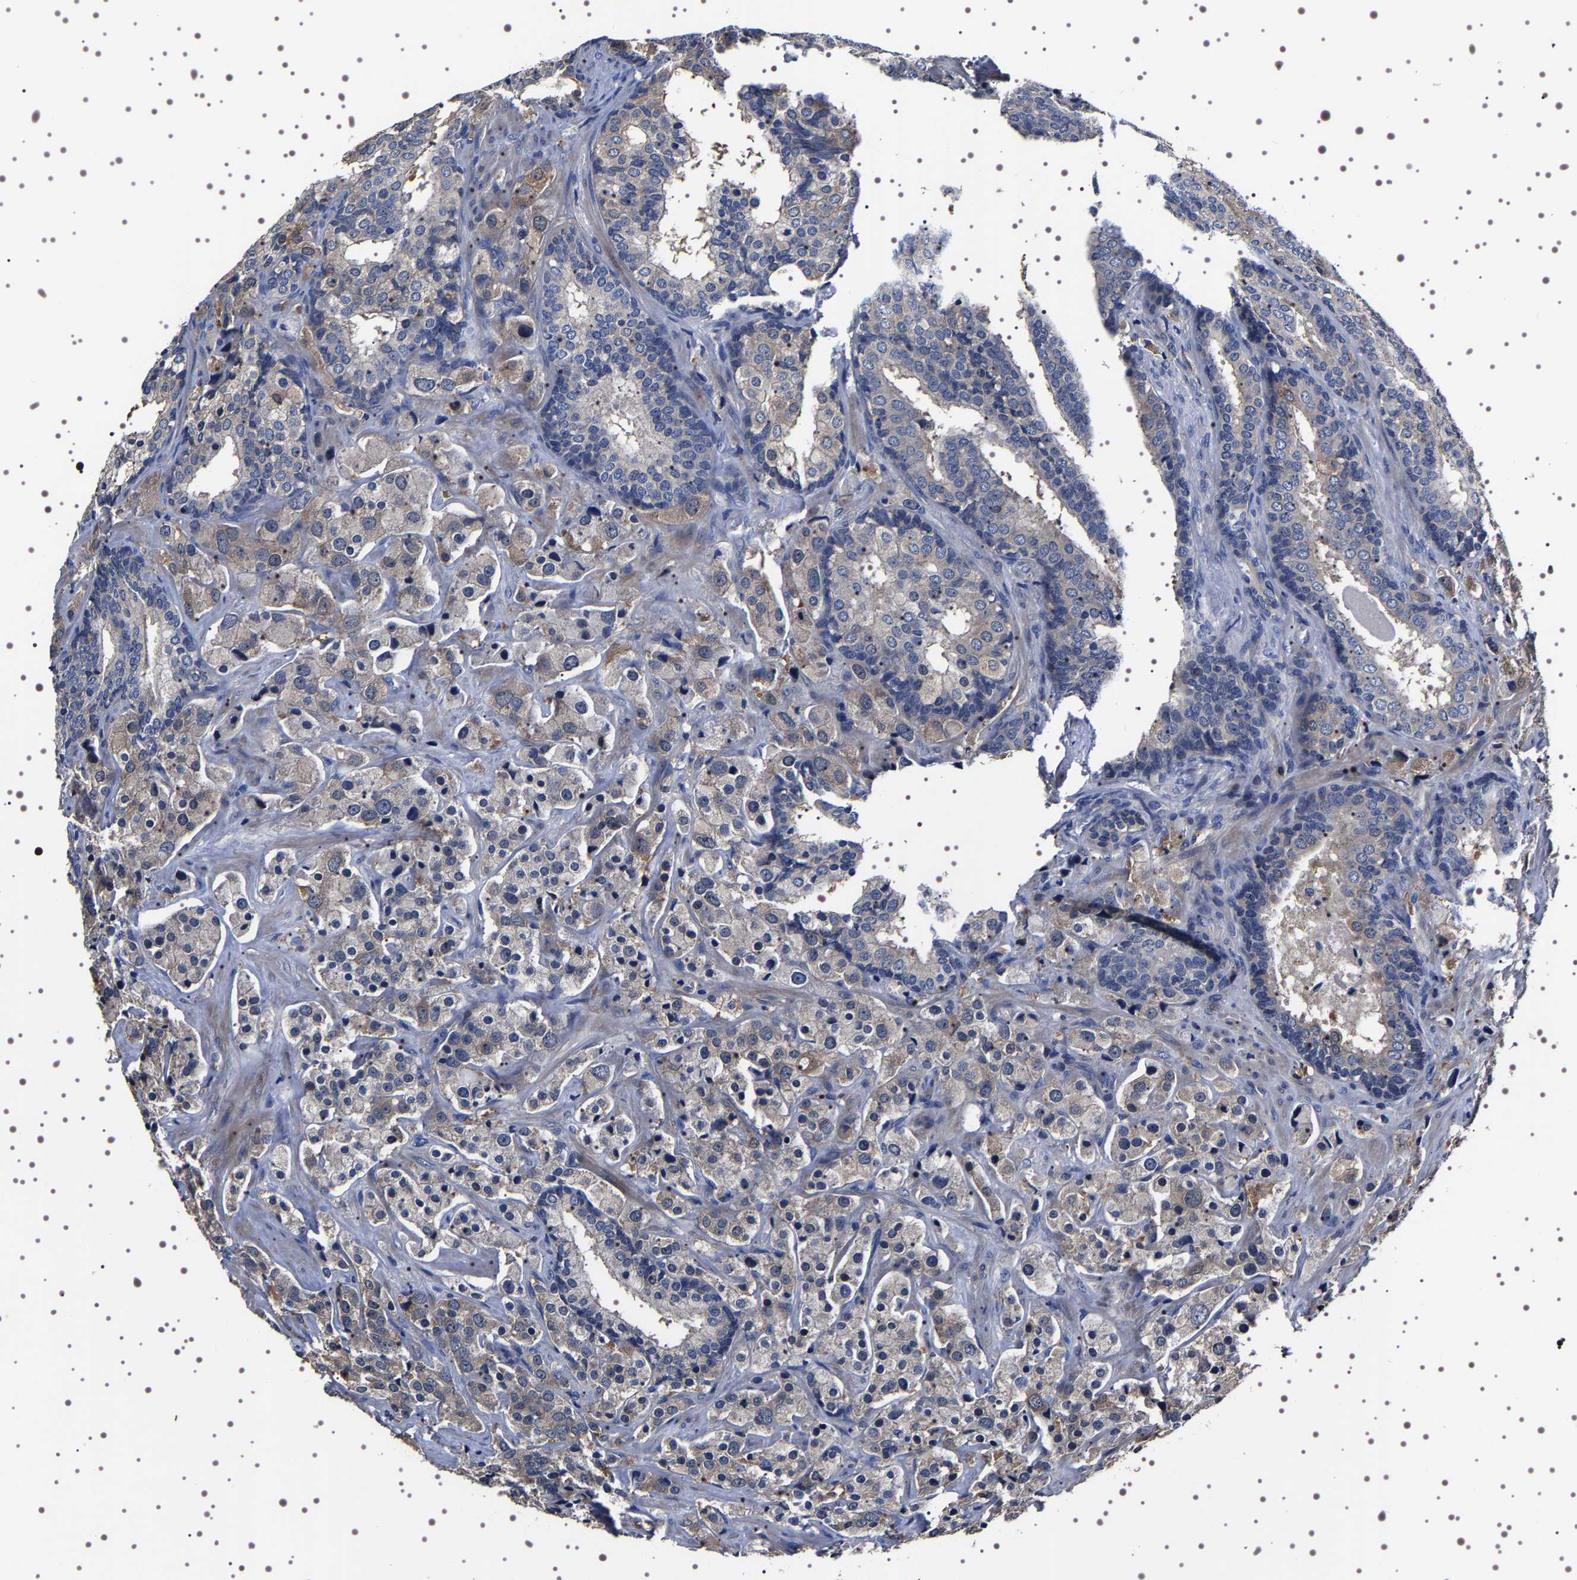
{"staining": {"intensity": "weak", "quantity": "25%-75%", "location": "cytoplasmic/membranous"}, "tissue": "prostate cancer", "cell_type": "Tumor cells", "image_type": "cancer", "snomed": [{"axis": "morphology", "description": "Adenocarcinoma, Medium grade"}, {"axis": "topography", "description": "Prostate"}], "caption": "Tumor cells demonstrate low levels of weak cytoplasmic/membranous positivity in approximately 25%-75% of cells in prostate medium-grade adenocarcinoma.", "gene": "TARBP1", "patient": {"sex": "male", "age": 70}}